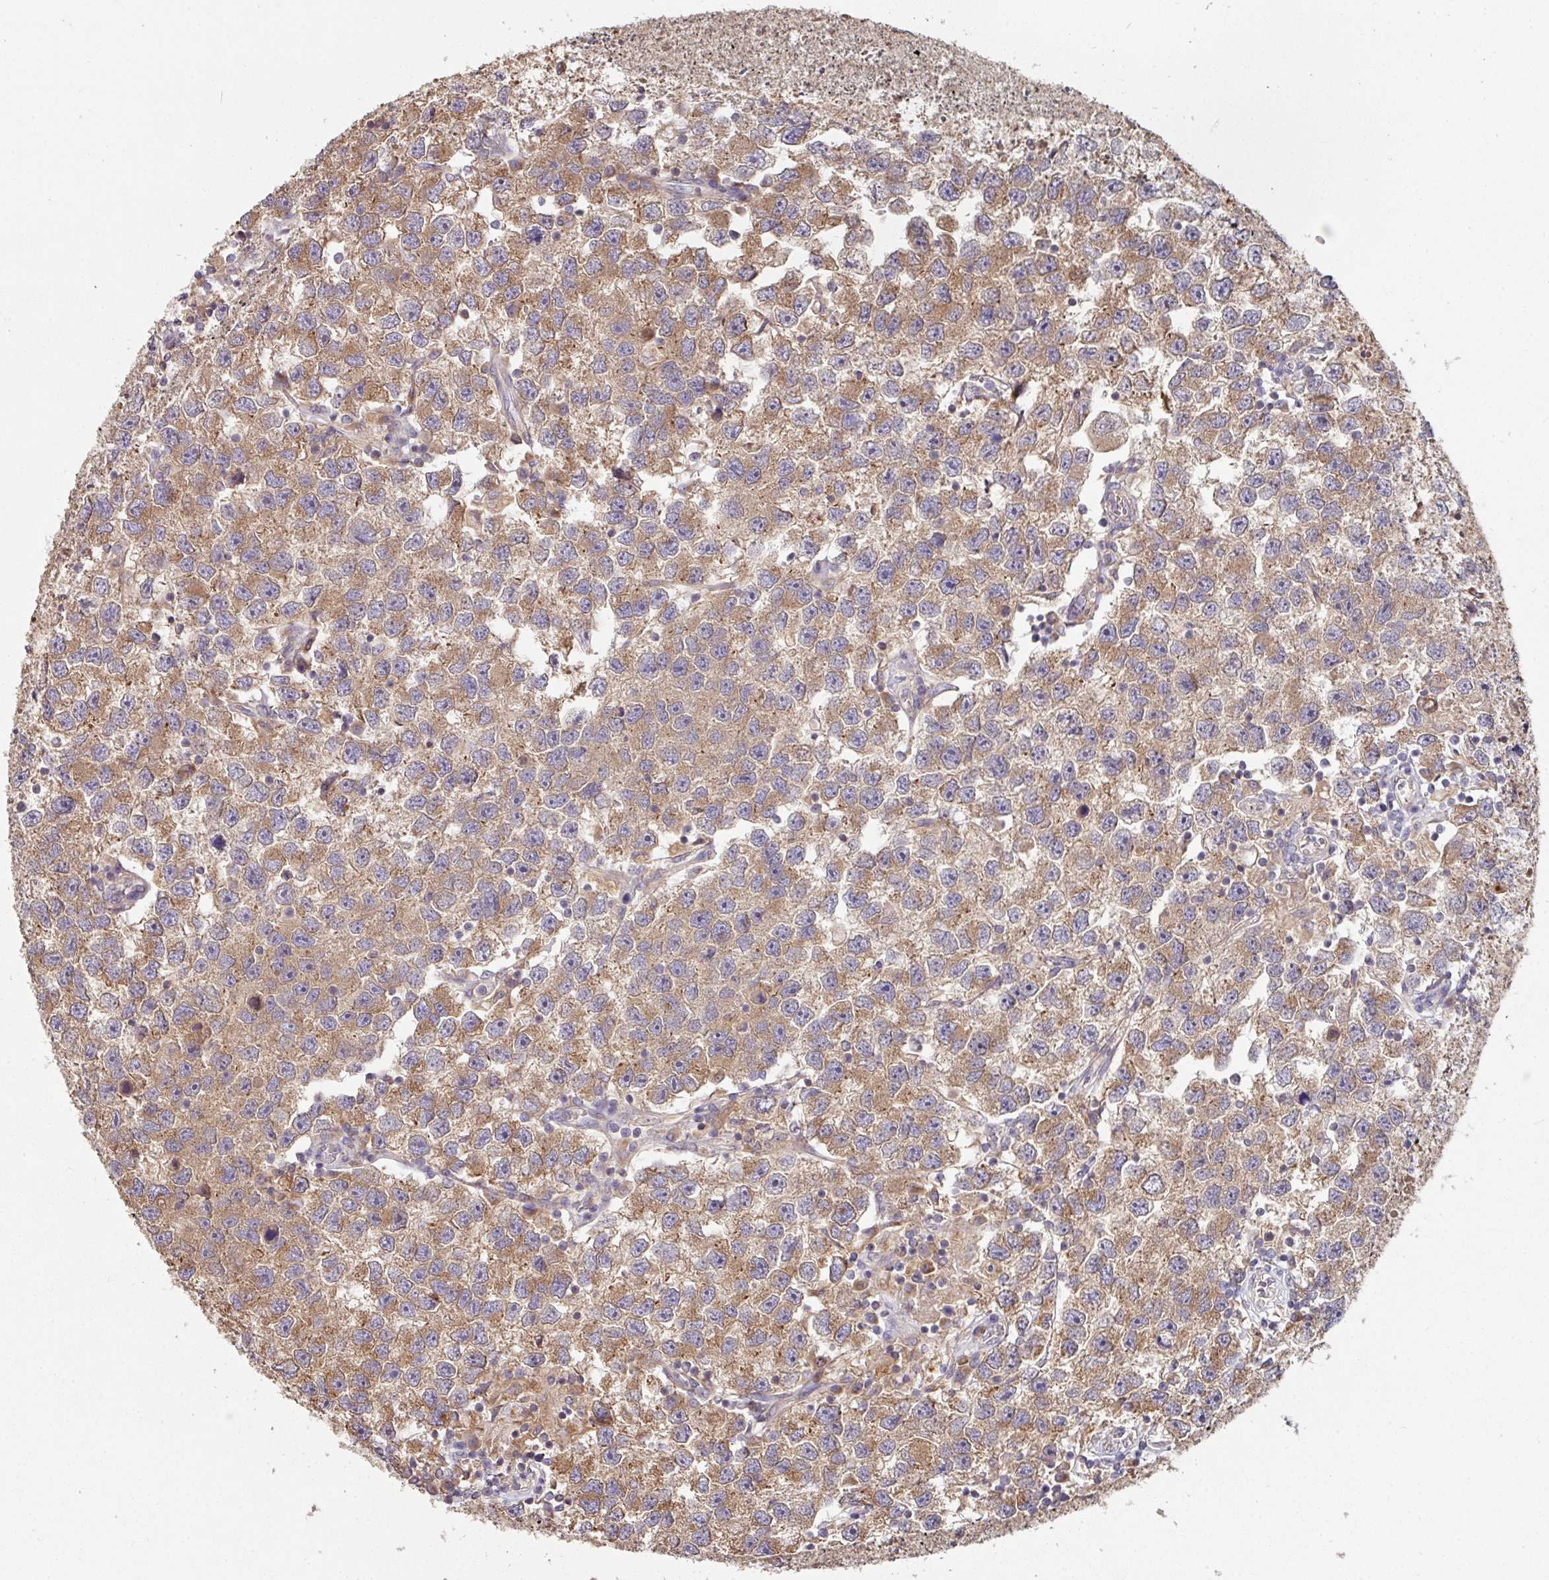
{"staining": {"intensity": "moderate", "quantity": ">75%", "location": "cytoplasmic/membranous"}, "tissue": "testis cancer", "cell_type": "Tumor cells", "image_type": "cancer", "snomed": [{"axis": "morphology", "description": "Seminoma, NOS"}, {"axis": "topography", "description": "Testis"}], "caption": "Brown immunohistochemical staining in testis cancer (seminoma) demonstrates moderate cytoplasmic/membranous staining in approximately >75% of tumor cells.", "gene": "SIK1", "patient": {"sex": "male", "age": 26}}